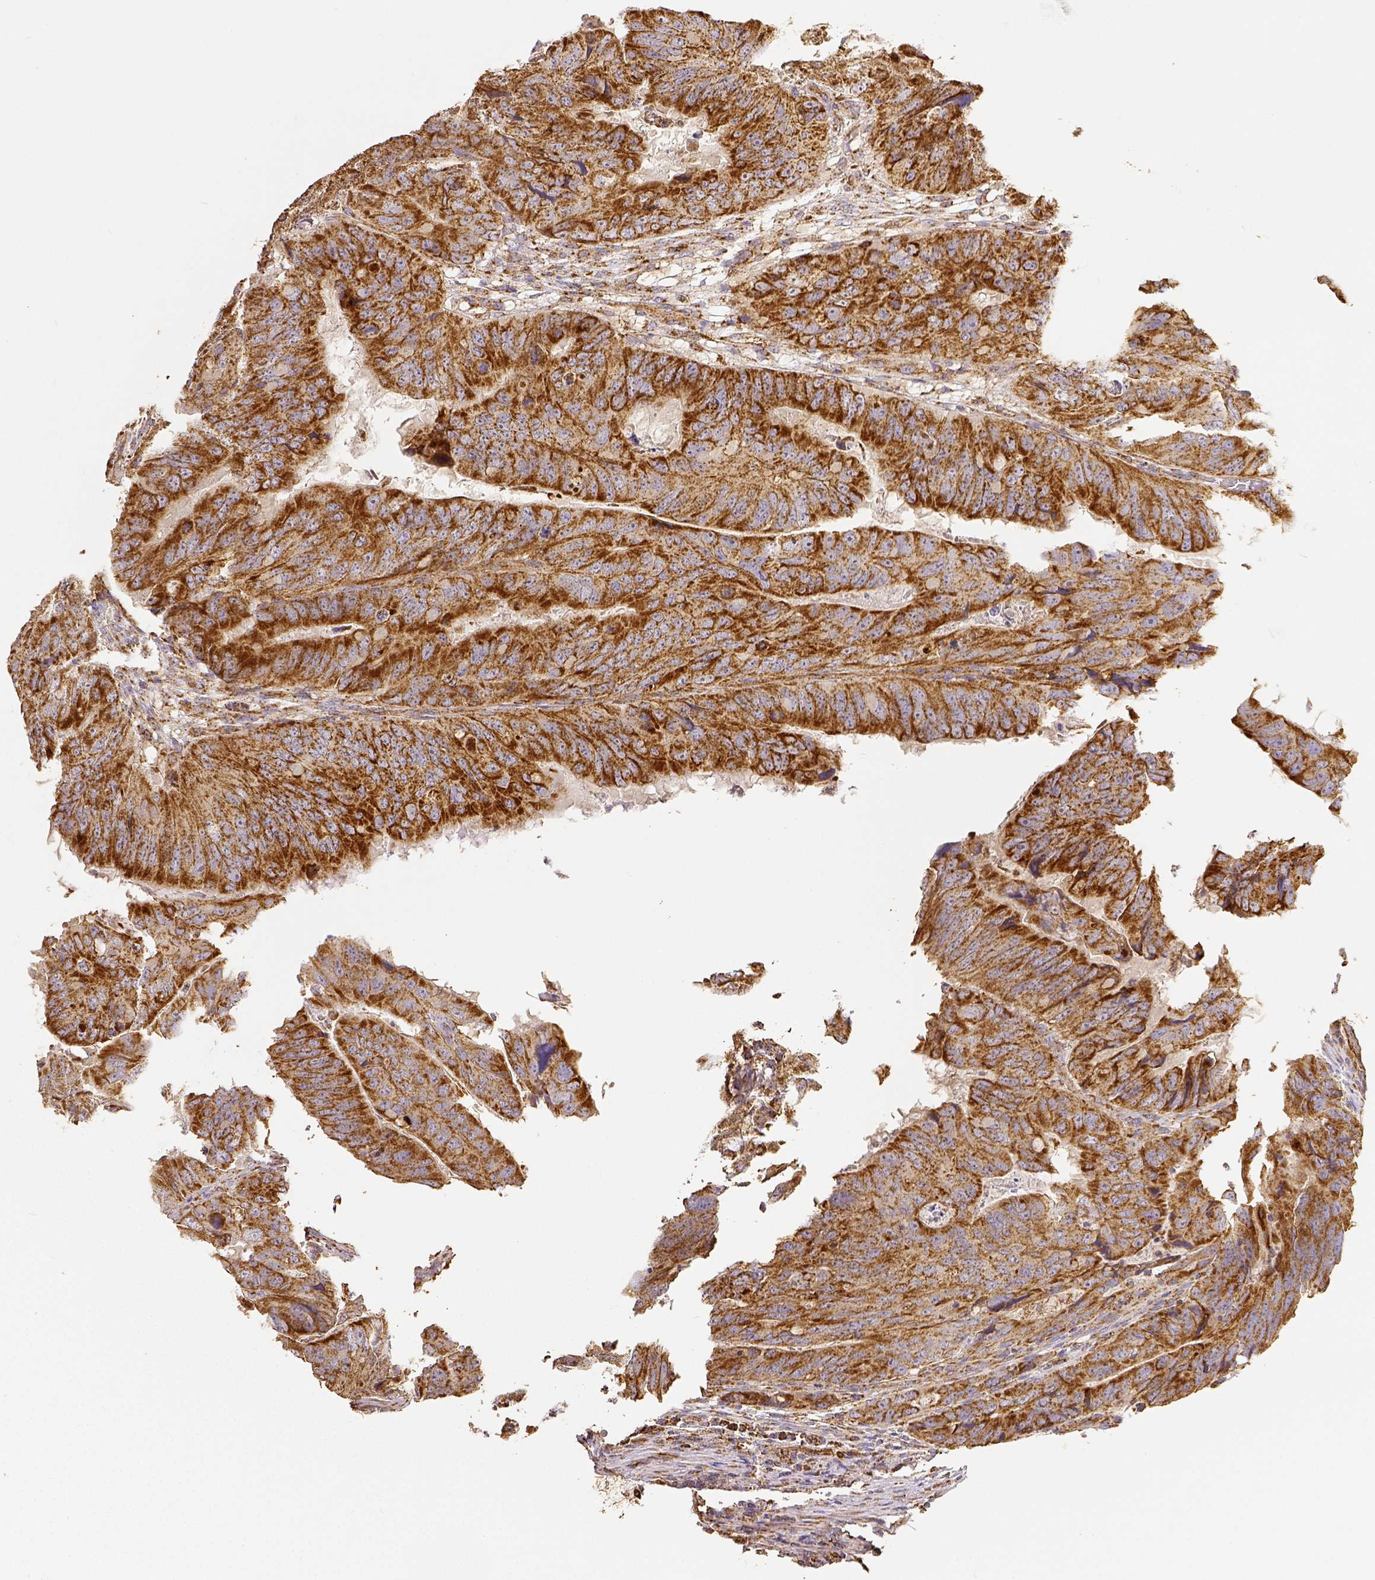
{"staining": {"intensity": "strong", "quantity": ">75%", "location": "cytoplasmic/membranous"}, "tissue": "colorectal cancer", "cell_type": "Tumor cells", "image_type": "cancer", "snomed": [{"axis": "morphology", "description": "Adenocarcinoma, NOS"}, {"axis": "topography", "description": "Colon"}], "caption": "Immunohistochemistry (DAB (3,3'-diaminobenzidine)) staining of human colorectal cancer (adenocarcinoma) displays strong cytoplasmic/membranous protein expression in approximately >75% of tumor cells.", "gene": "SDHB", "patient": {"sex": "male", "age": 79}}